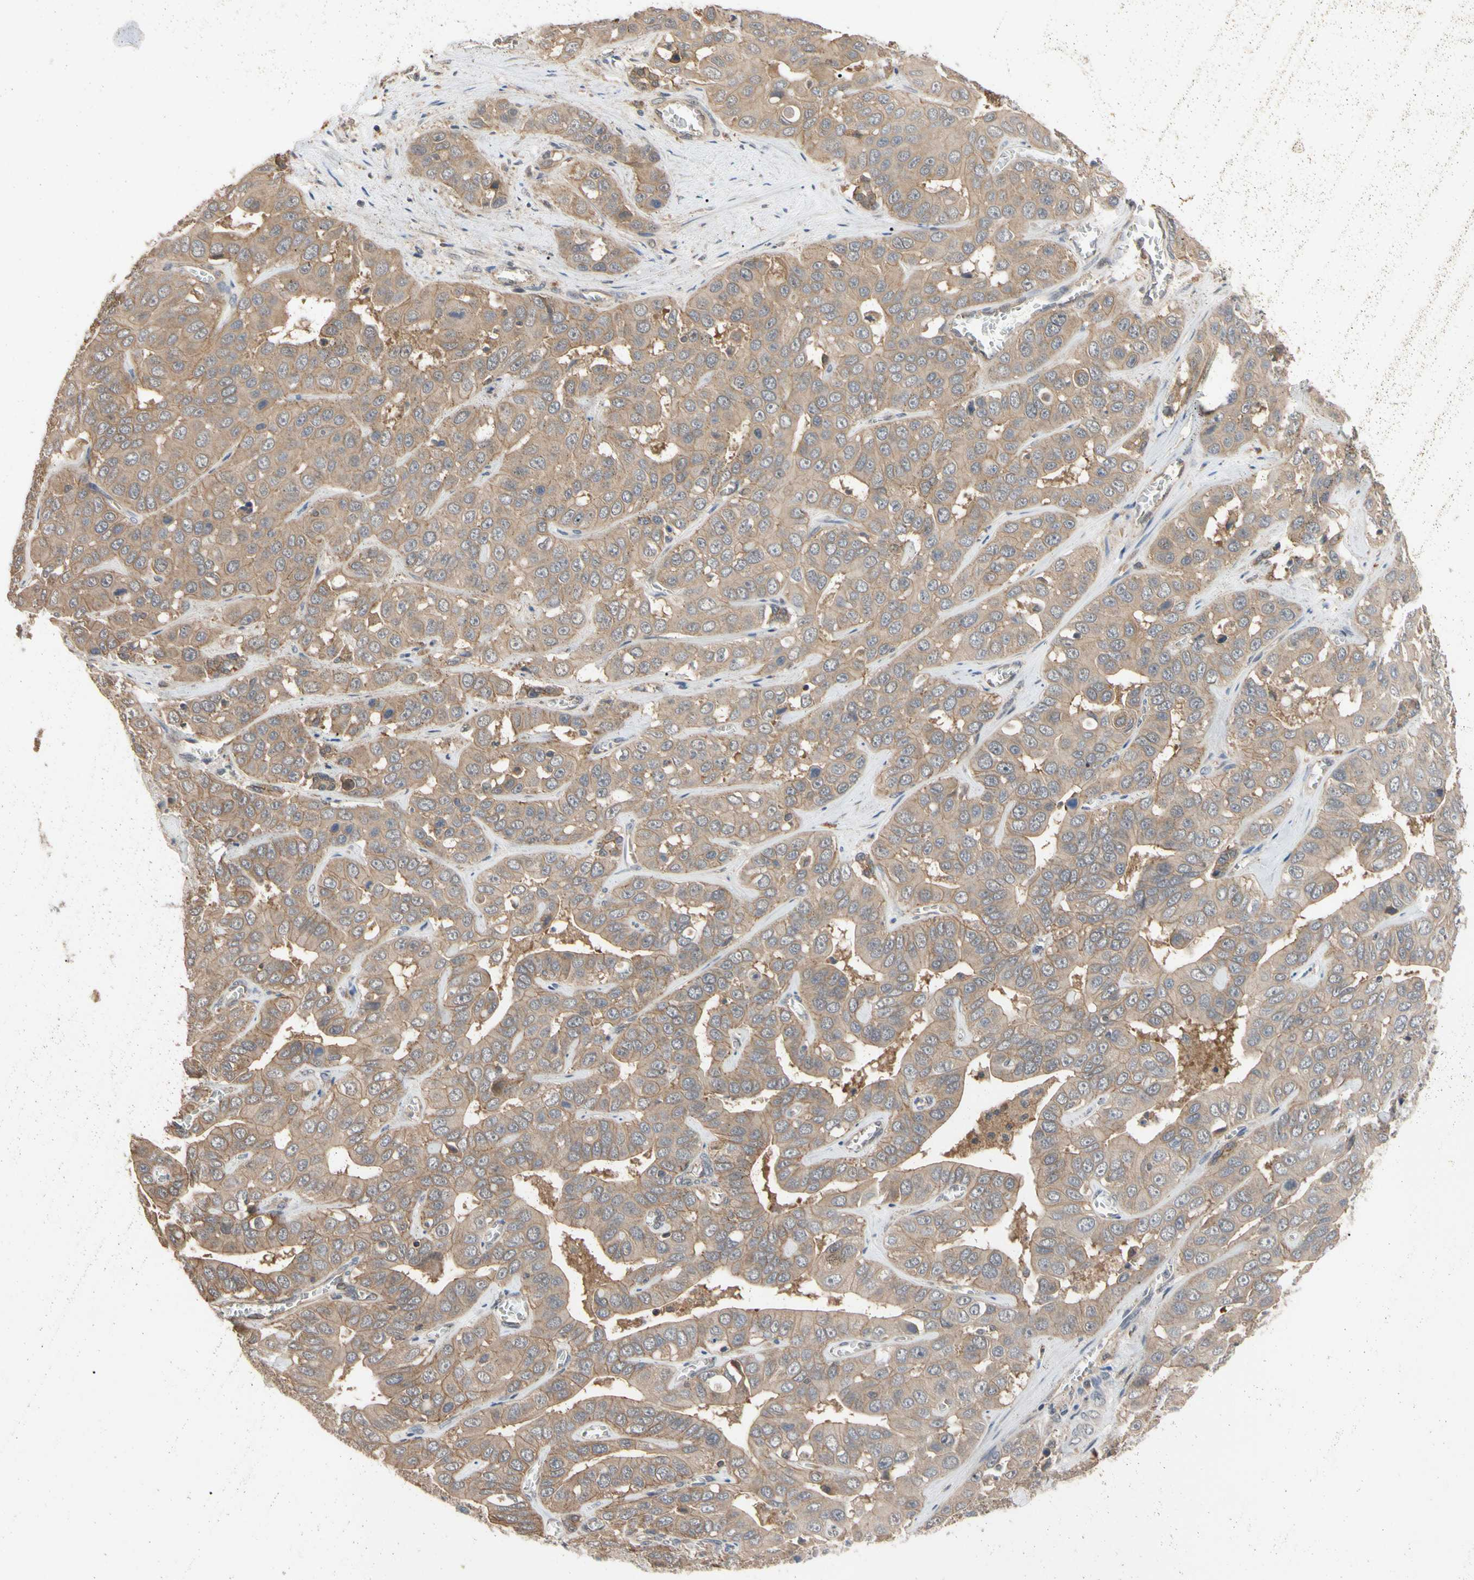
{"staining": {"intensity": "moderate", "quantity": ">75%", "location": "cytoplasmic/membranous"}, "tissue": "liver cancer", "cell_type": "Tumor cells", "image_type": "cancer", "snomed": [{"axis": "morphology", "description": "Cholangiocarcinoma"}, {"axis": "topography", "description": "Liver"}], "caption": "Liver cancer (cholangiocarcinoma) stained with a protein marker demonstrates moderate staining in tumor cells.", "gene": "DPP8", "patient": {"sex": "female", "age": 52}}